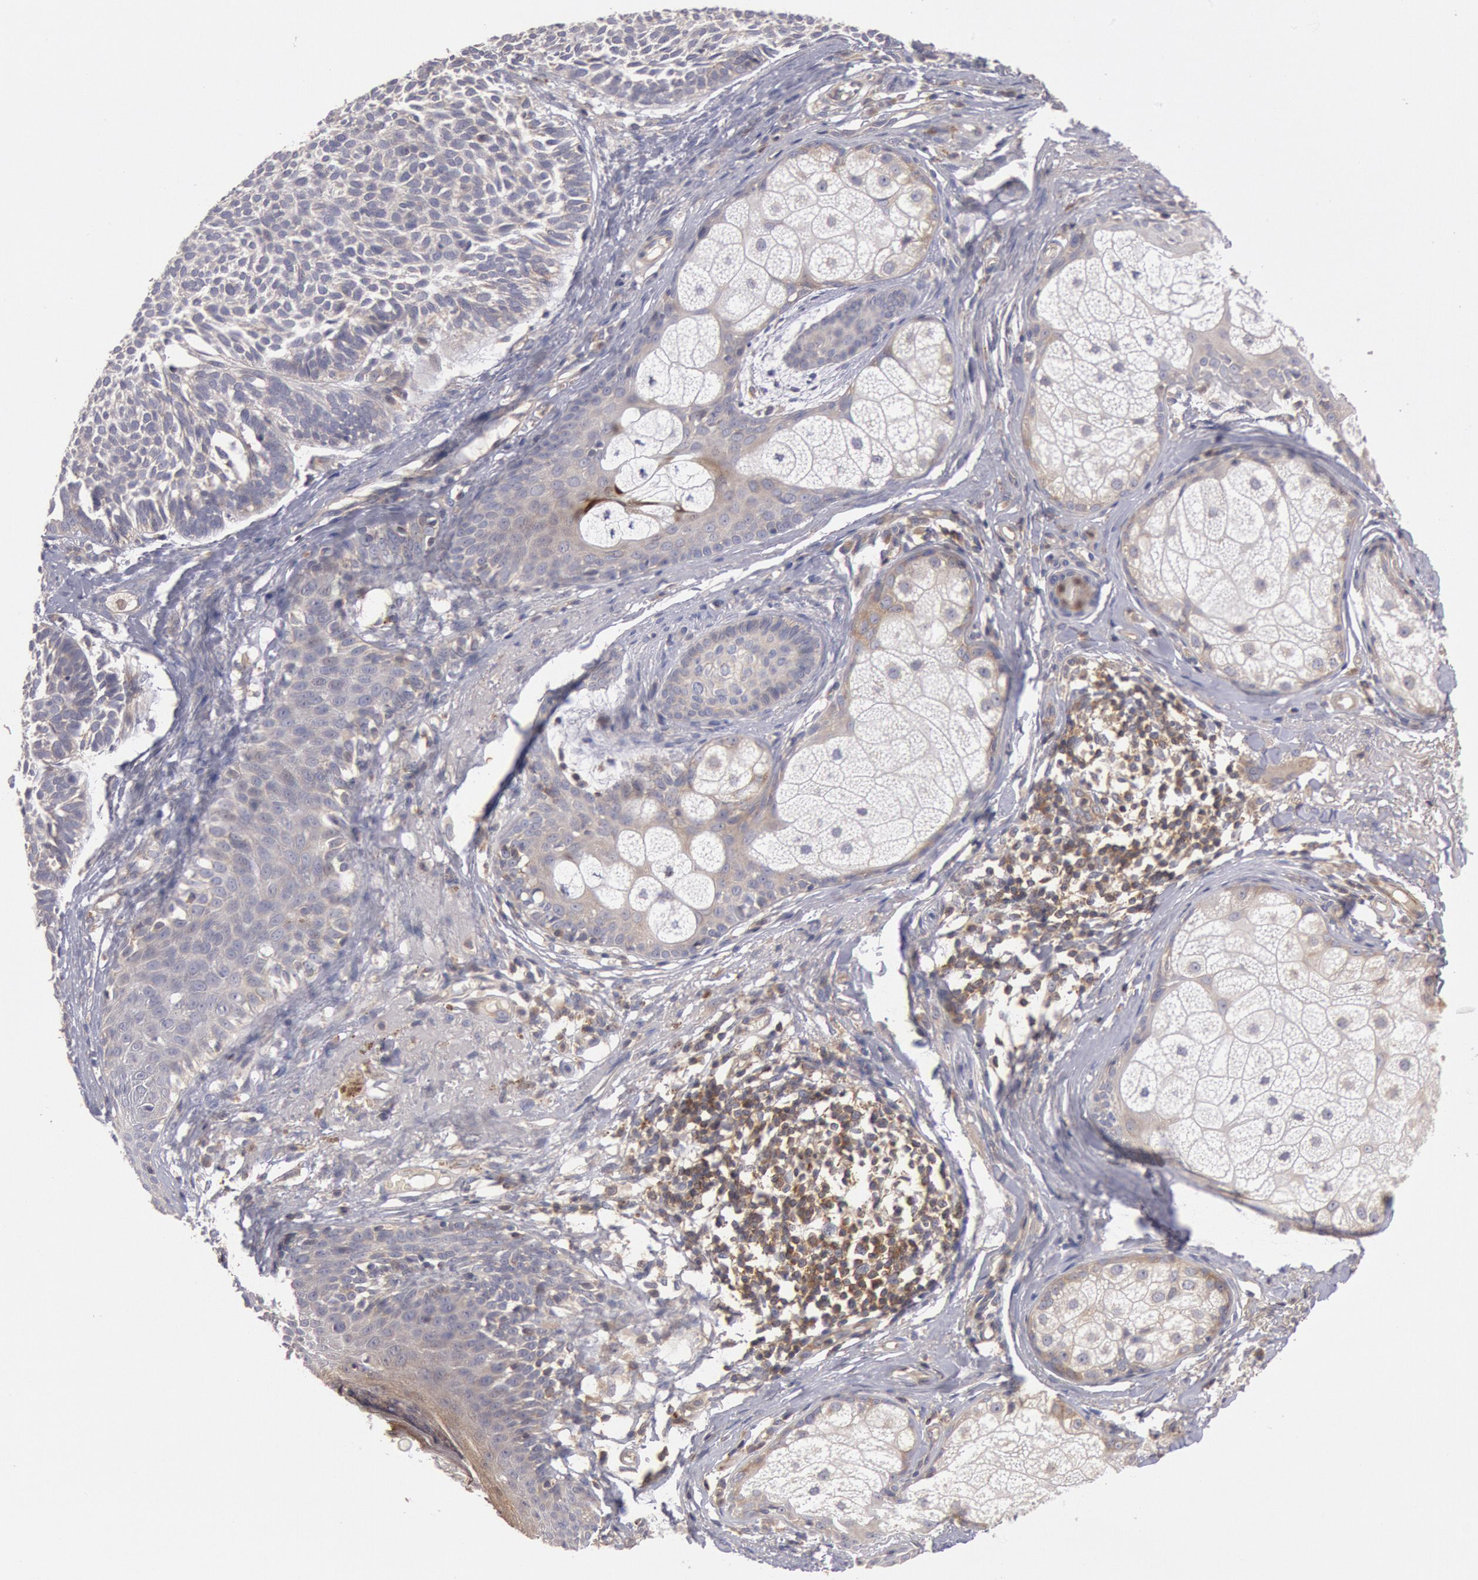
{"staining": {"intensity": "negative", "quantity": "none", "location": "none"}, "tissue": "skin cancer", "cell_type": "Tumor cells", "image_type": "cancer", "snomed": [{"axis": "morphology", "description": "Basal cell carcinoma"}, {"axis": "topography", "description": "Skin"}], "caption": "An IHC micrograph of basal cell carcinoma (skin) is shown. There is no staining in tumor cells of basal cell carcinoma (skin).", "gene": "PIK3R1", "patient": {"sex": "male", "age": 63}}